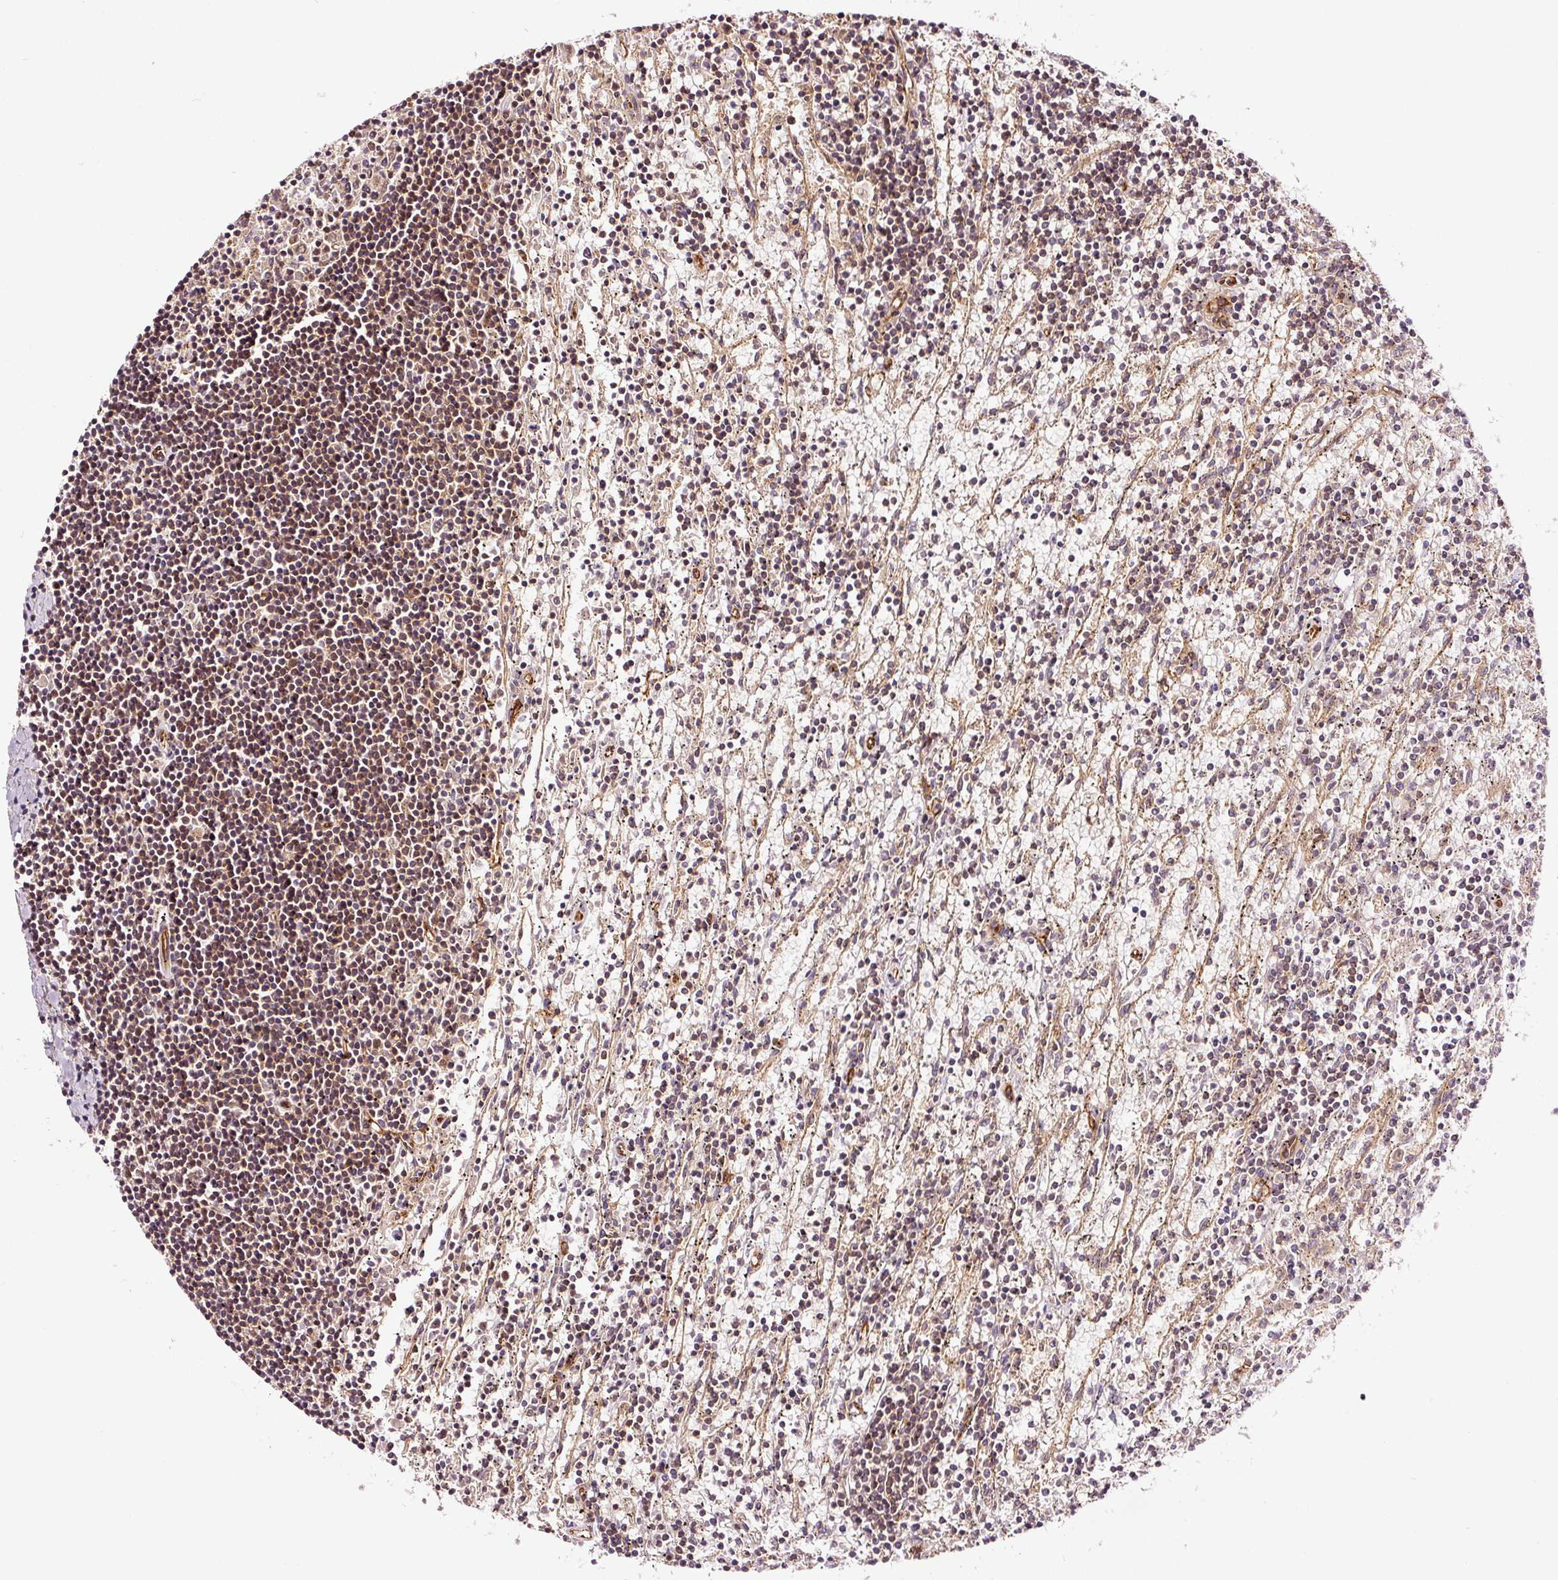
{"staining": {"intensity": "moderate", "quantity": ">75%", "location": "cytoplasmic/membranous"}, "tissue": "lymphoma", "cell_type": "Tumor cells", "image_type": "cancer", "snomed": [{"axis": "morphology", "description": "Malignant lymphoma, non-Hodgkin's type, Low grade"}, {"axis": "topography", "description": "Spleen"}], "caption": "Lymphoma was stained to show a protein in brown. There is medium levels of moderate cytoplasmic/membranous positivity in approximately >75% of tumor cells. (brown staining indicates protein expression, while blue staining denotes nuclei).", "gene": "METAP1", "patient": {"sex": "male", "age": 76}}